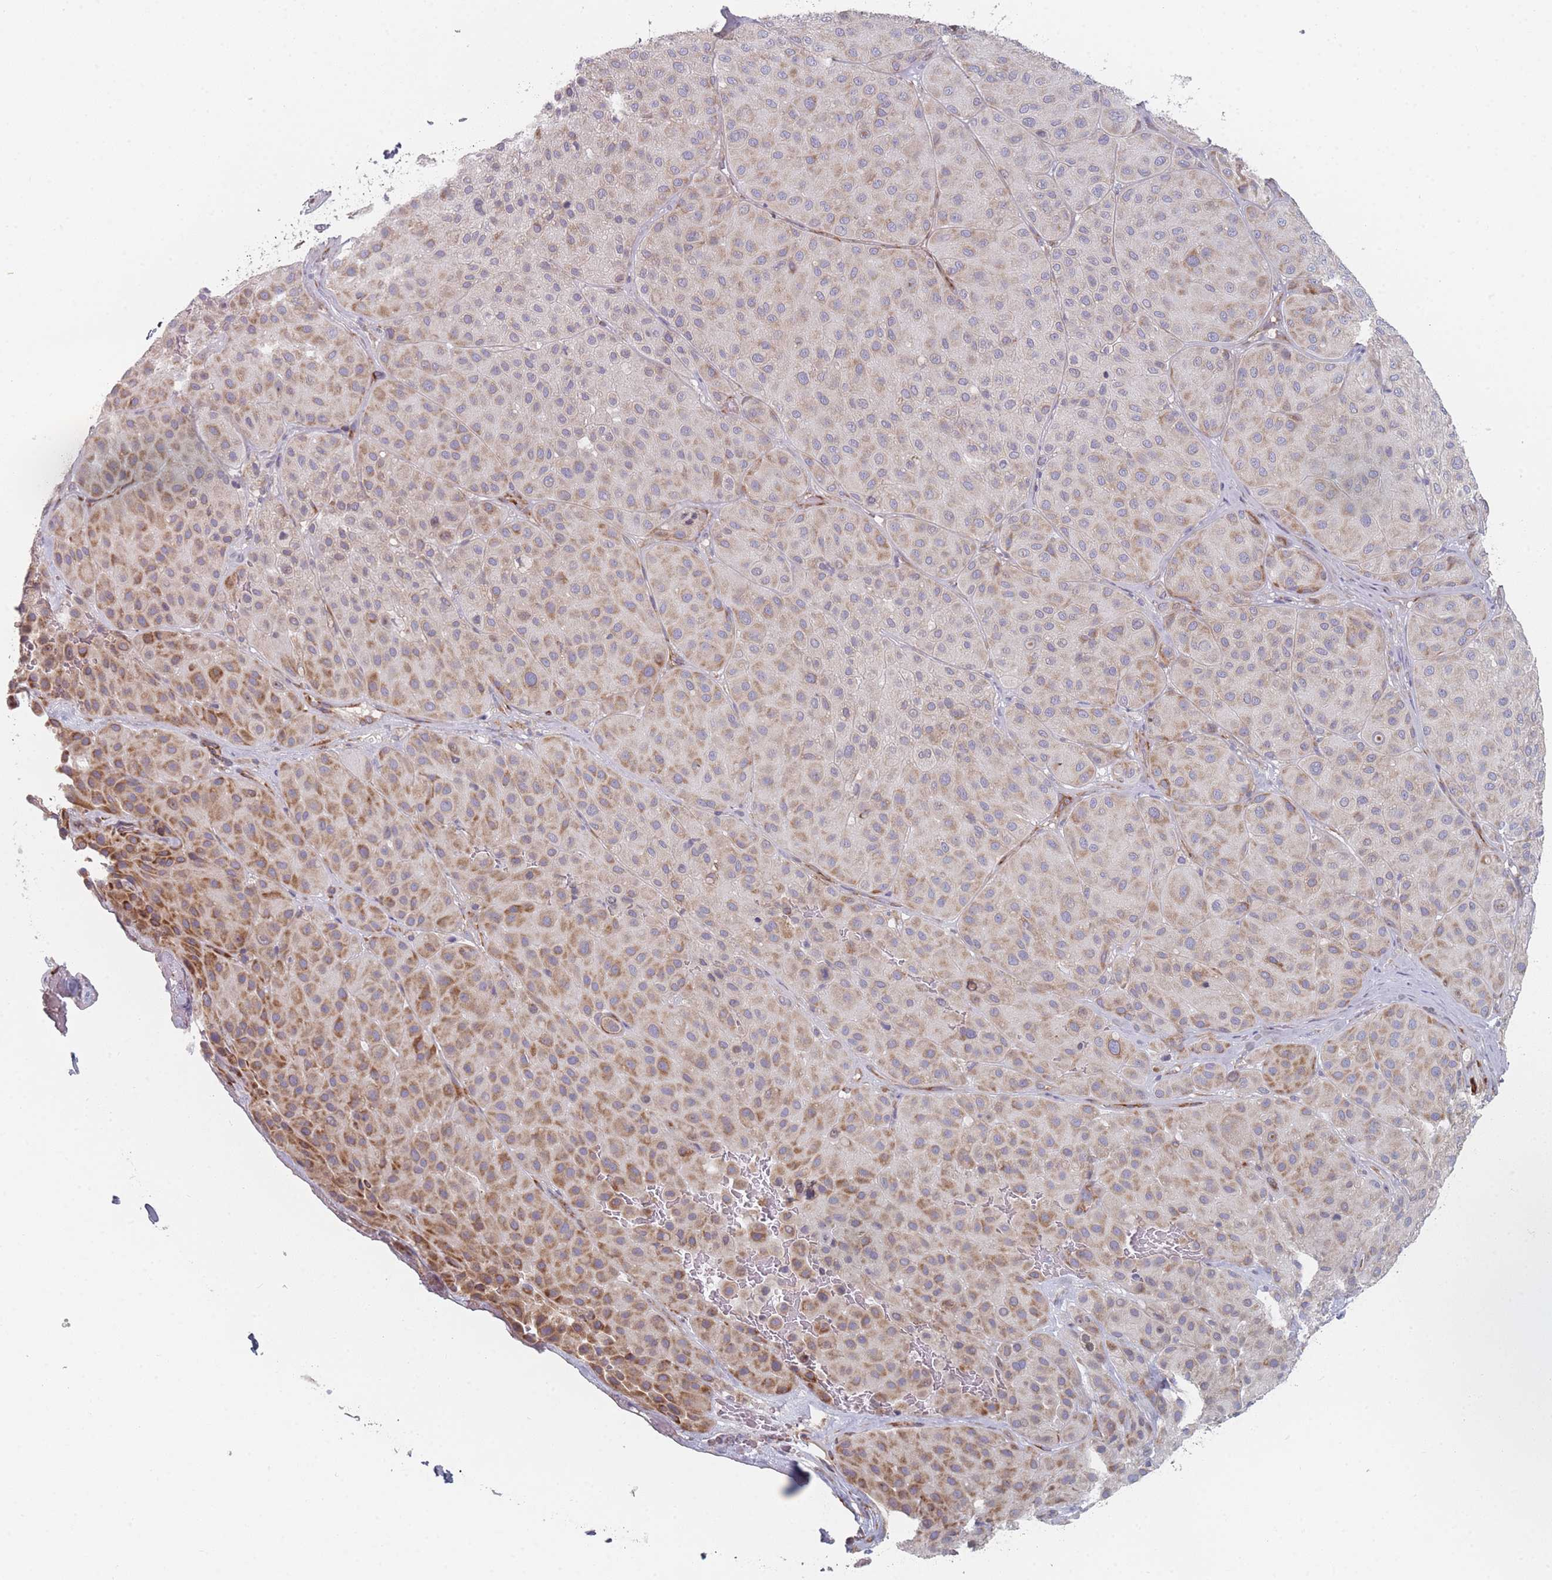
{"staining": {"intensity": "moderate", "quantity": "<25%", "location": "cytoplasmic/membranous"}, "tissue": "melanoma", "cell_type": "Tumor cells", "image_type": "cancer", "snomed": [{"axis": "morphology", "description": "Malignant melanoma, Metastatic site"}, {"axis": "topography", "description": "Smooth muscle"}], "caption": "This image exhibits immunohistochemistry staining of human melanoma, with low moderate cytoplasmic/membranous staining in about <25% of tumor cells.", "gene": "CACNG5", "patient": {"sex": "male", "age": 41}}